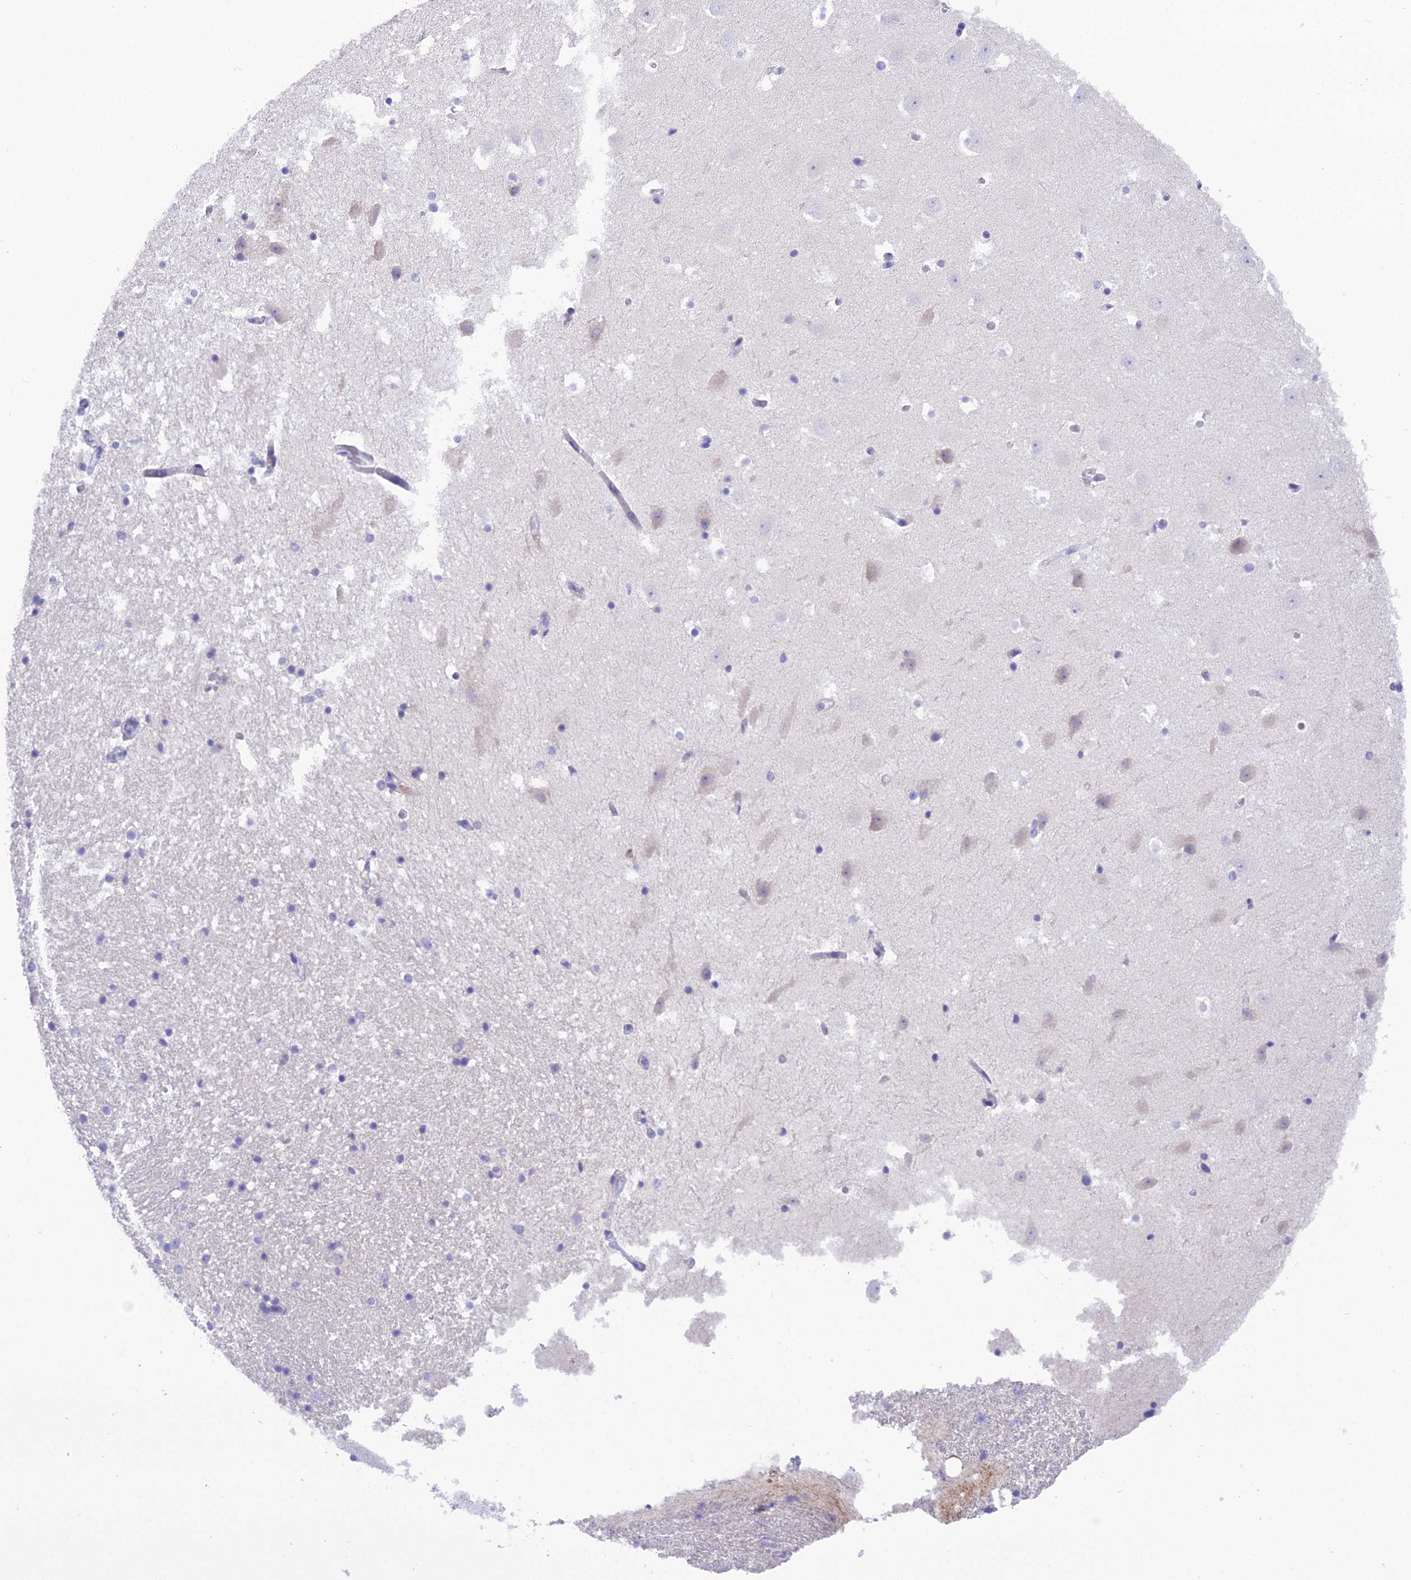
{"staining": {"intensity": "negative", "quantity": "none", "location": "none"}, "tissue": "hippocampus", "cell_type": "Glial cells", "image_type": "normal", "snomed": [{"axis": "morphology", "description": "Normal tissue, NOS"}, {"axis": "topography", "description": "Hippocampus"}], "caption": "High power microscopy micrograph of an IHC image of normal hippocampus, revealing no significant staining in glial cells.", "gene": "KIAA0408", "patient": {"sex": "female", "age": 52}}